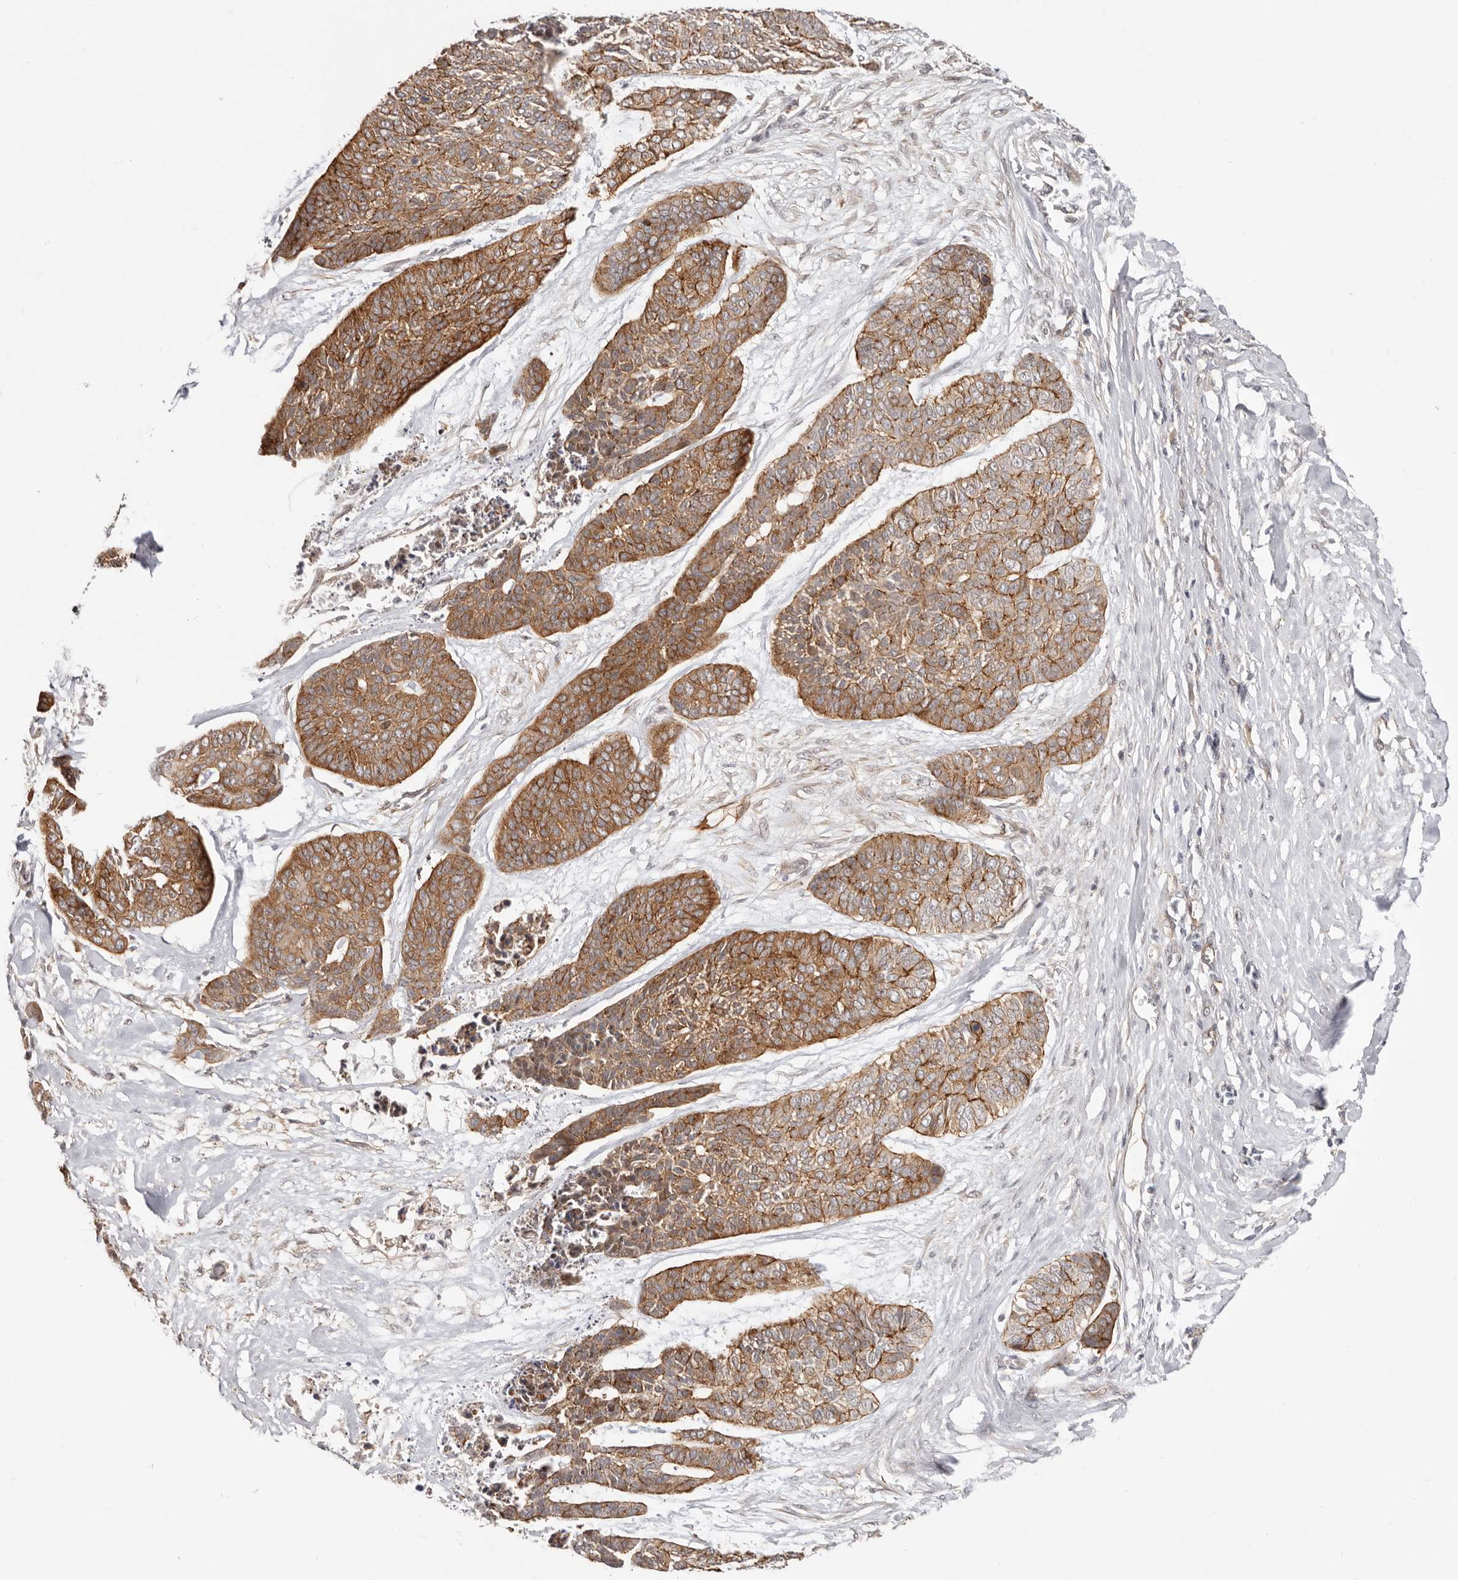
{"staining": {"intensity": "strong", "quantity": ">75%", "location": "cytoplasmic/membranous"}, "tissue": "skin cancer", "cell_type": "Tumor cells", "image_type": "cancer", "snomed": [{"axis": "morphology", "description": "Basal cell carcinoma"}, {"axis": "topography", "description": "Skin"}], "caption": "Tumor cells display strong cytoplasmic/membranous positivity in about >75% of cells in skin basal cell carcinoma.", "gene": "SZT2", "patient": {"sex": "female", "age": 64}}